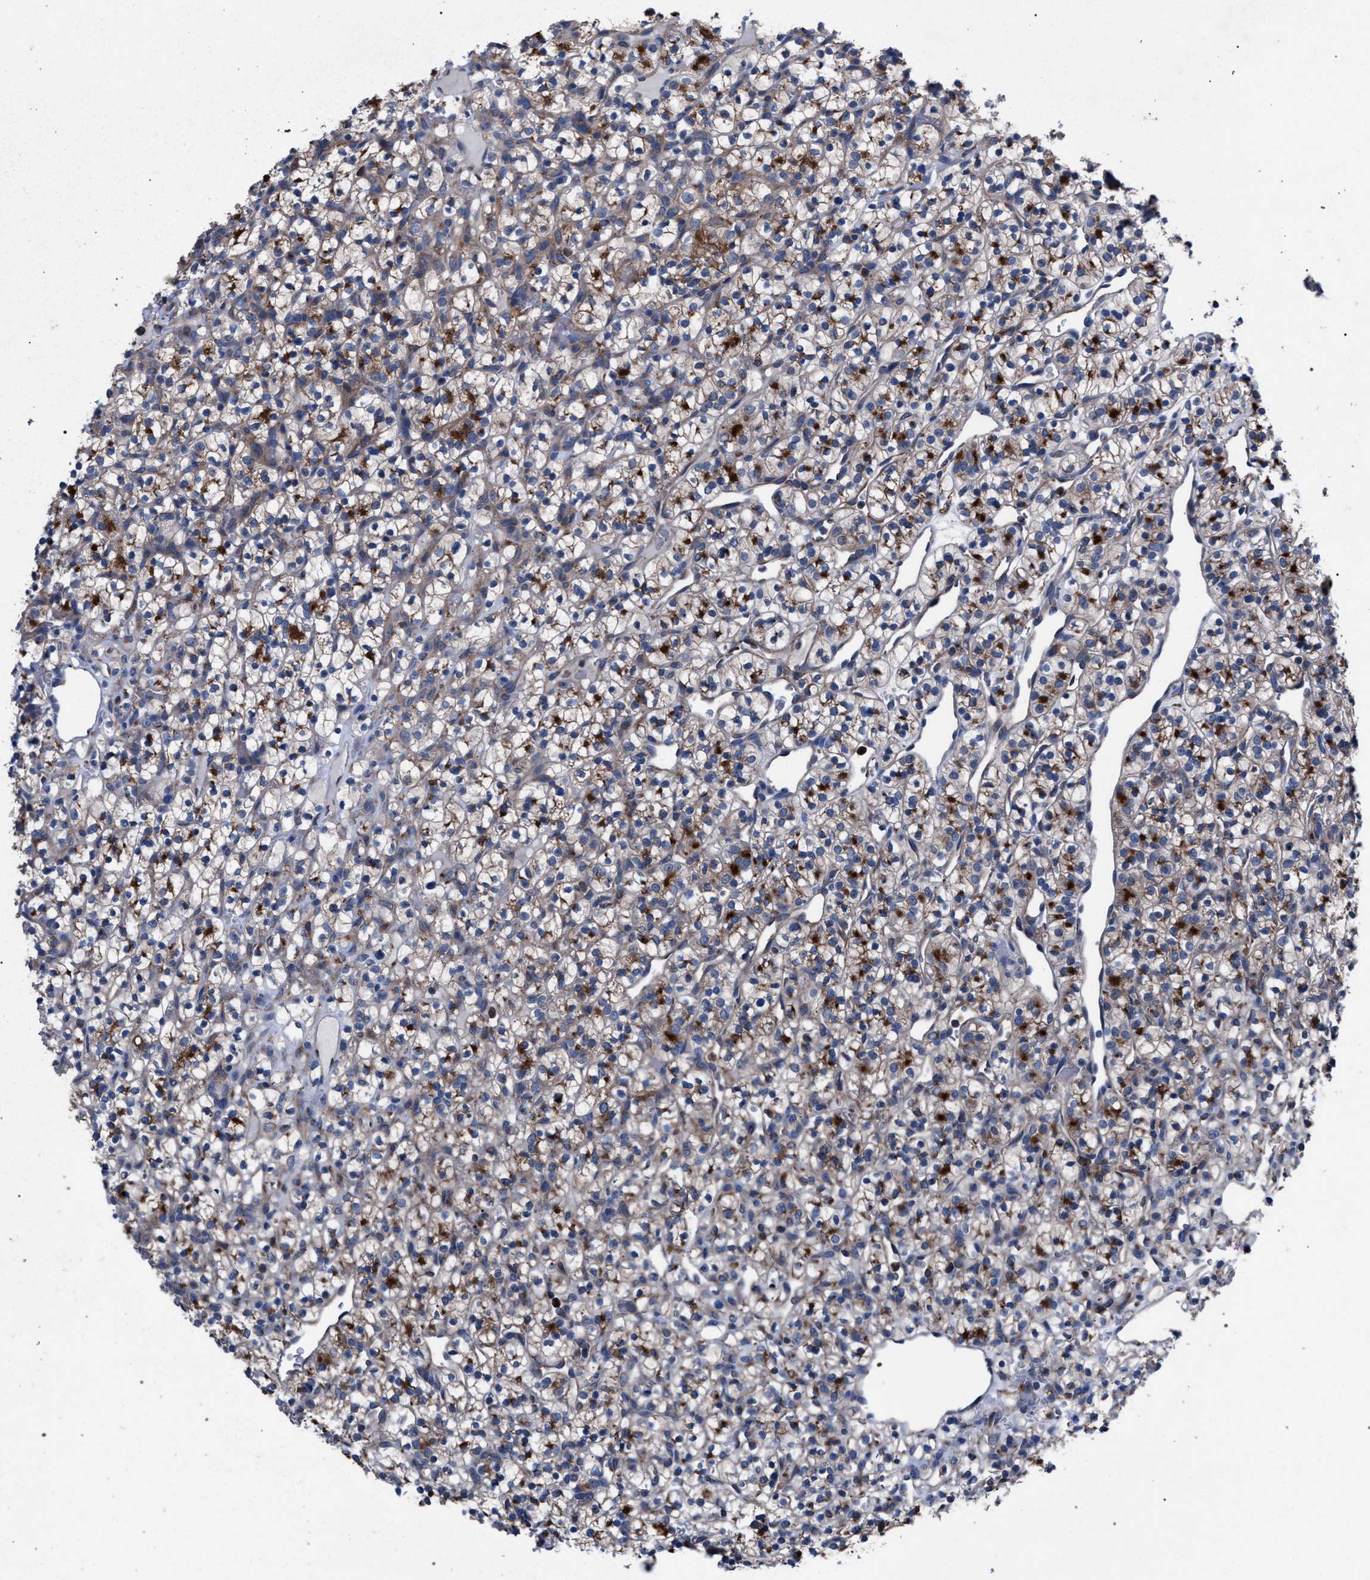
{"staining": {"intensity": "moderate", "quantity": ">75%", "location": "cytoplasmic/membranous"}, "tissue": "renal cancer", "cell_type": "Tumor cells", "image_type": "cancer", "snomed": [{"axis": "morphology", "description": "Adenocarcinoma, NOS"}, {"axis": "topography", "description": "Kidney"}], "caption": "DAB immunohistochemical staining of human adenocarcinoma (renal) demonstrates moderate cytoplasmic/membranous protein positivity in about >75% of tumor cells.", "gene": "ATP6V0A1", "patient": {"sex": "female", "age": 57}}